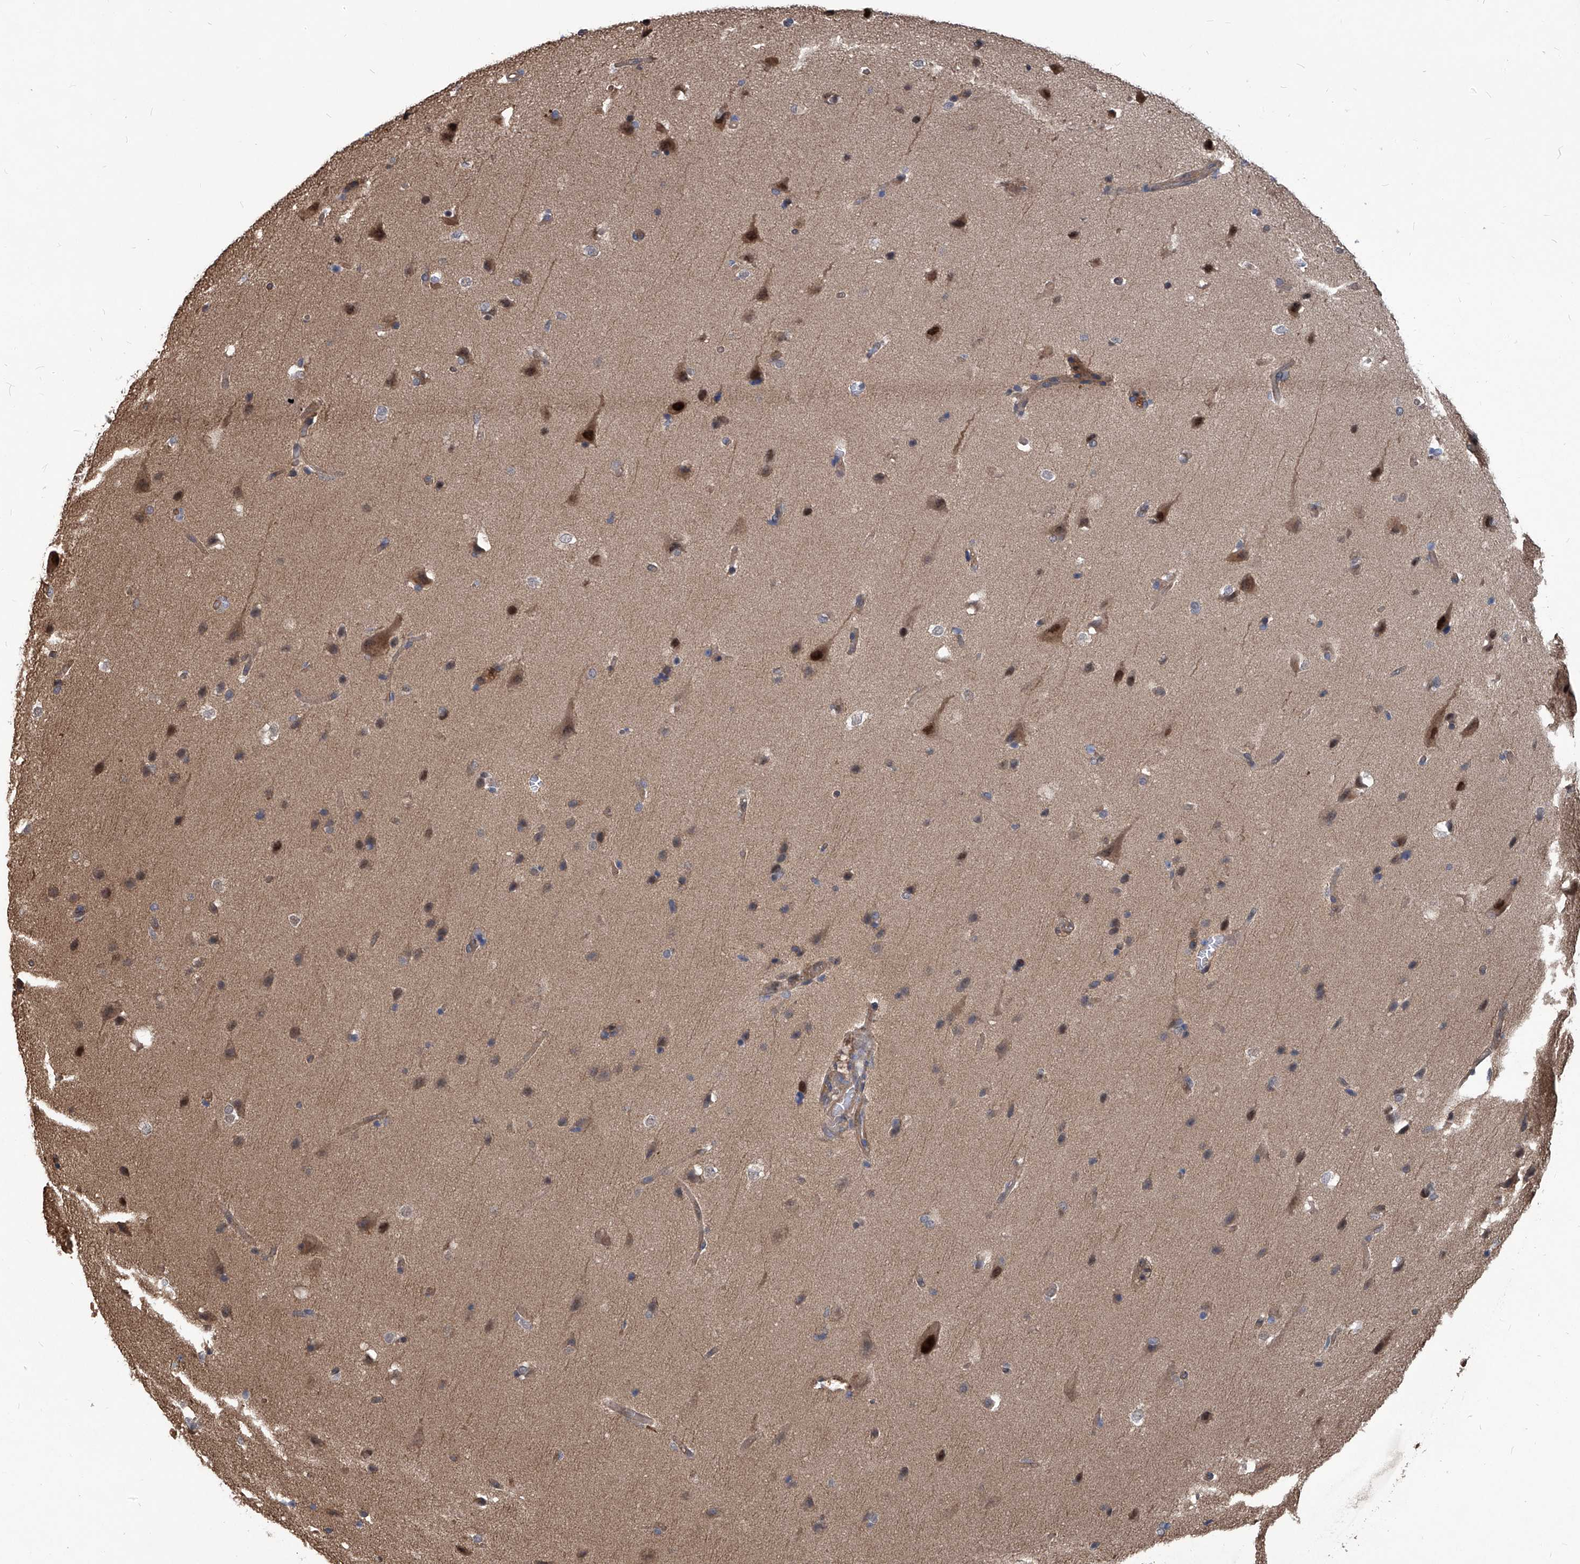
{"staining": {"intensity": "negative", "quantity": "none", "location": "none"}, "tissue": "glioma", "cell_type": "Tumor cells", "image_type": "cancer", "snomed": [{"axis": "morphology", "description": "Glioma, malignant, Low grade"}, {"axis": "topography", "description": "Brain"}], "caption": "Tumor cells show no significant protein staining in low-grade glioma (malignant).", "gene": "PSMB1", "patient": {"sex": "female", "age": 37}}